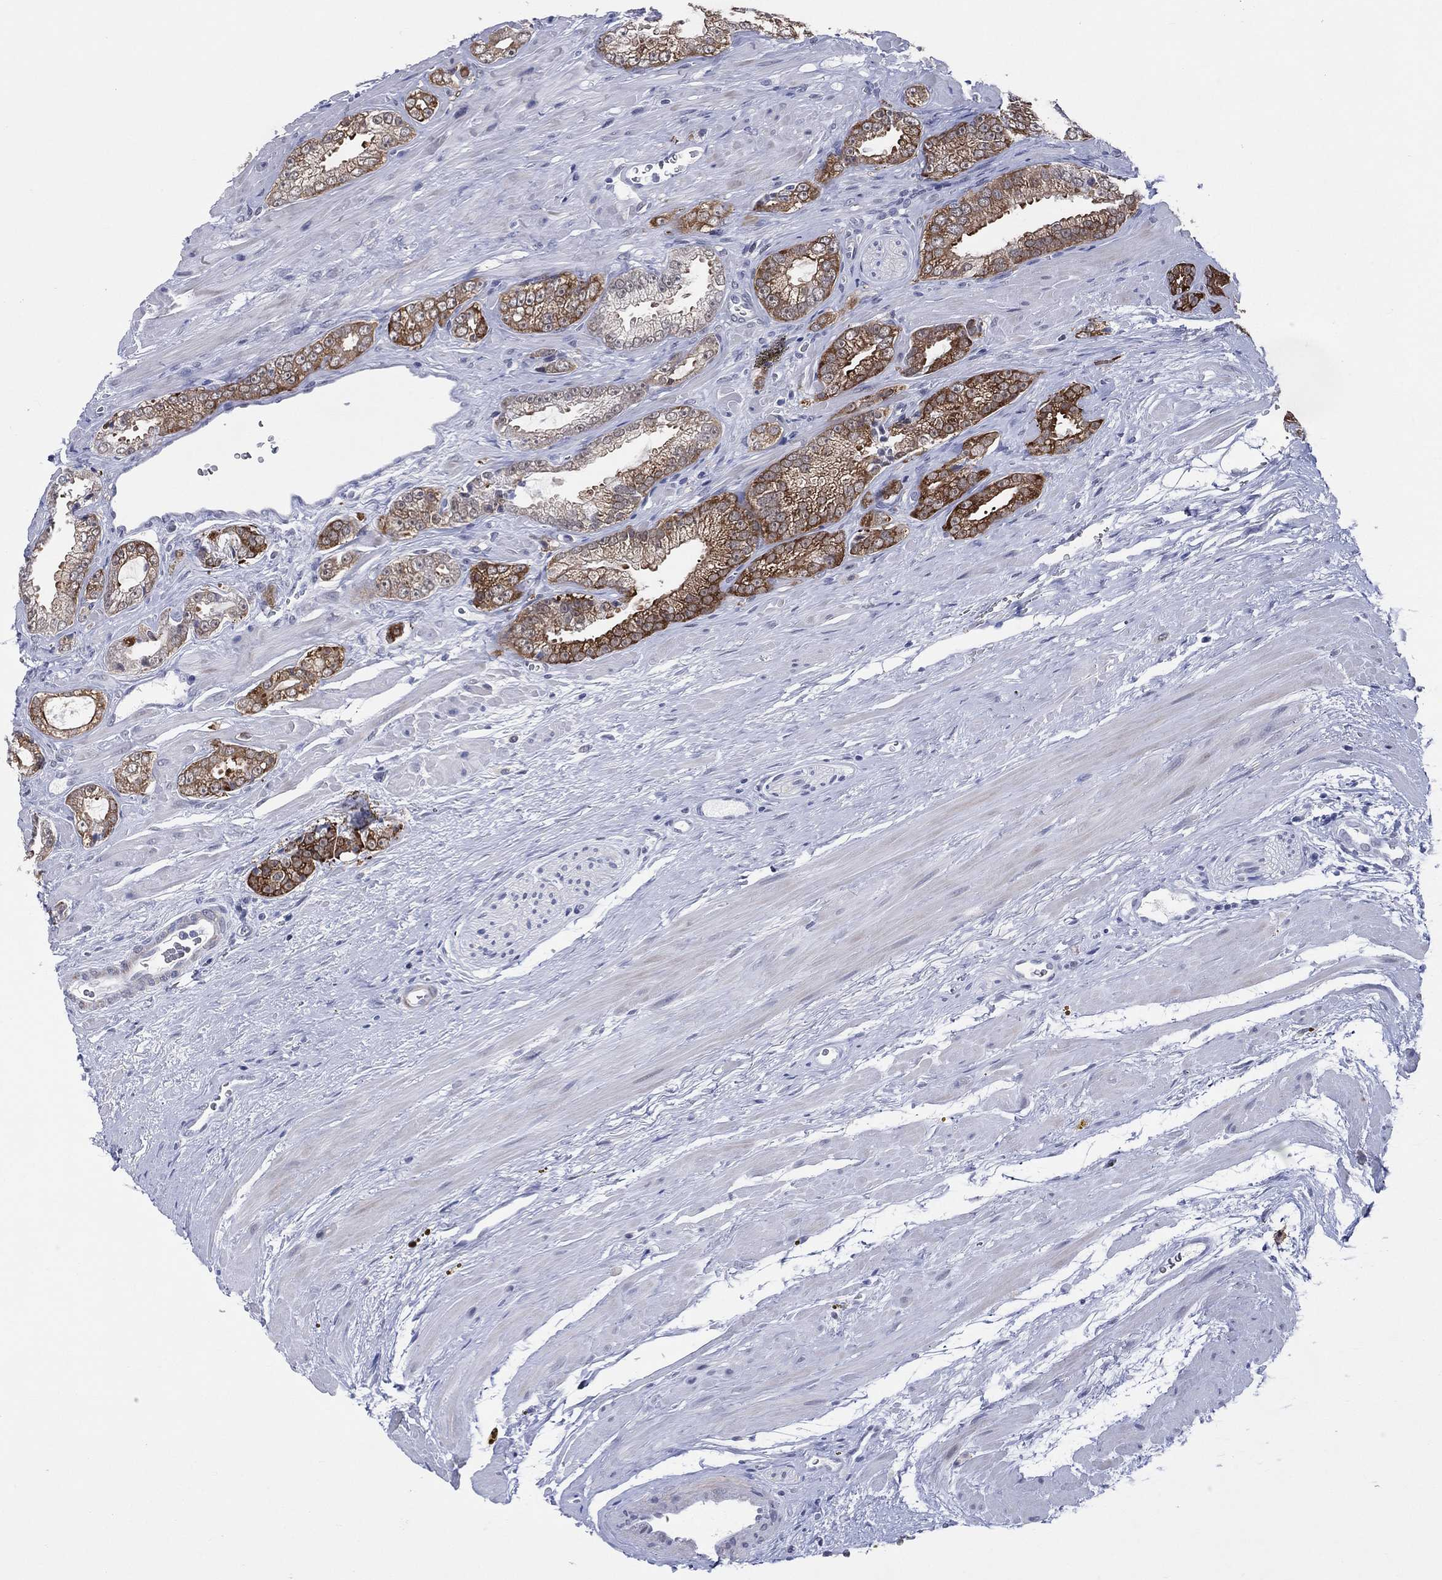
{"staining": {"intensity": "strong", "quantity": "25%-75%", "location": "cytoplasmic/membranous"}, "tissue": "prostate cancer", "cell_type": "Tumor cells", "image_type": "cancer", "snomed": [{"axis": "morphology", "description": "Adenocarcinoma, NOS"}, {"axis": "topography", "description": "Prostate"}], "caption": "Human prostate adenocarcinoma stained with a brown dye displays strong cytoplasmic/membranous positive positivity in about 25%-75% of tumor cells.", "gene": "CFAP58", "patient": {"sex": "male", "age": 67}}